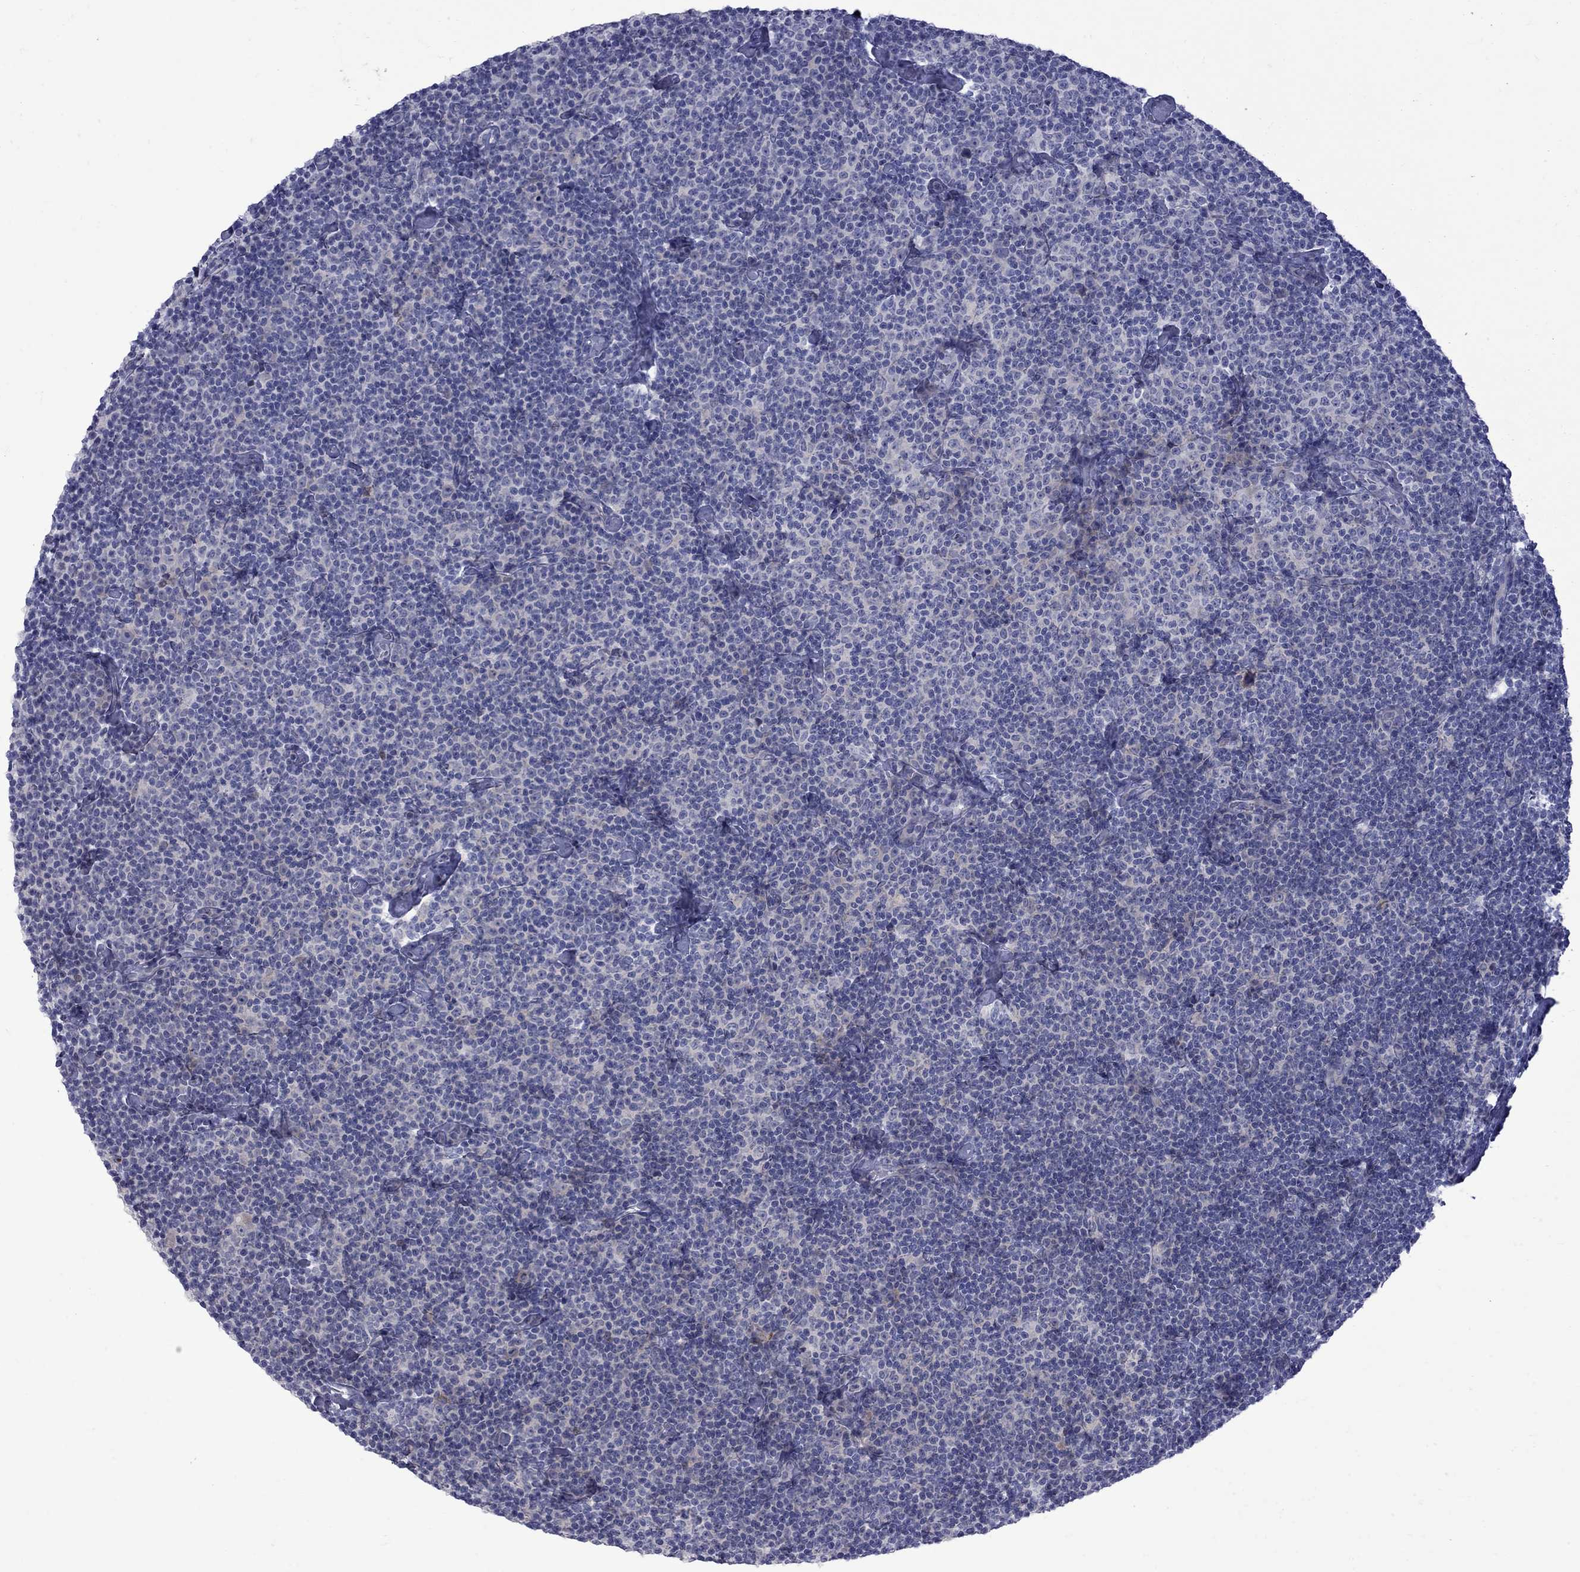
{"staining": {"intensity": "negative", "quantity": "none", "location": "none"}, "tissue": "lymphoma", "cell_type": "Tumor cells", "image_type": "cancer", "snomed": [{"axis": "morphology", "description": "Malignant lymphoma, non-Hodgkin's type, Low grade"}, {"axis": "topography", "description": "Lymph node"}], "caption": "A histopathology image of human lymphoma is negative for staining in tumor cells.", "gene": "NRARP", "patient": {"sex": "male", "age": 81}}